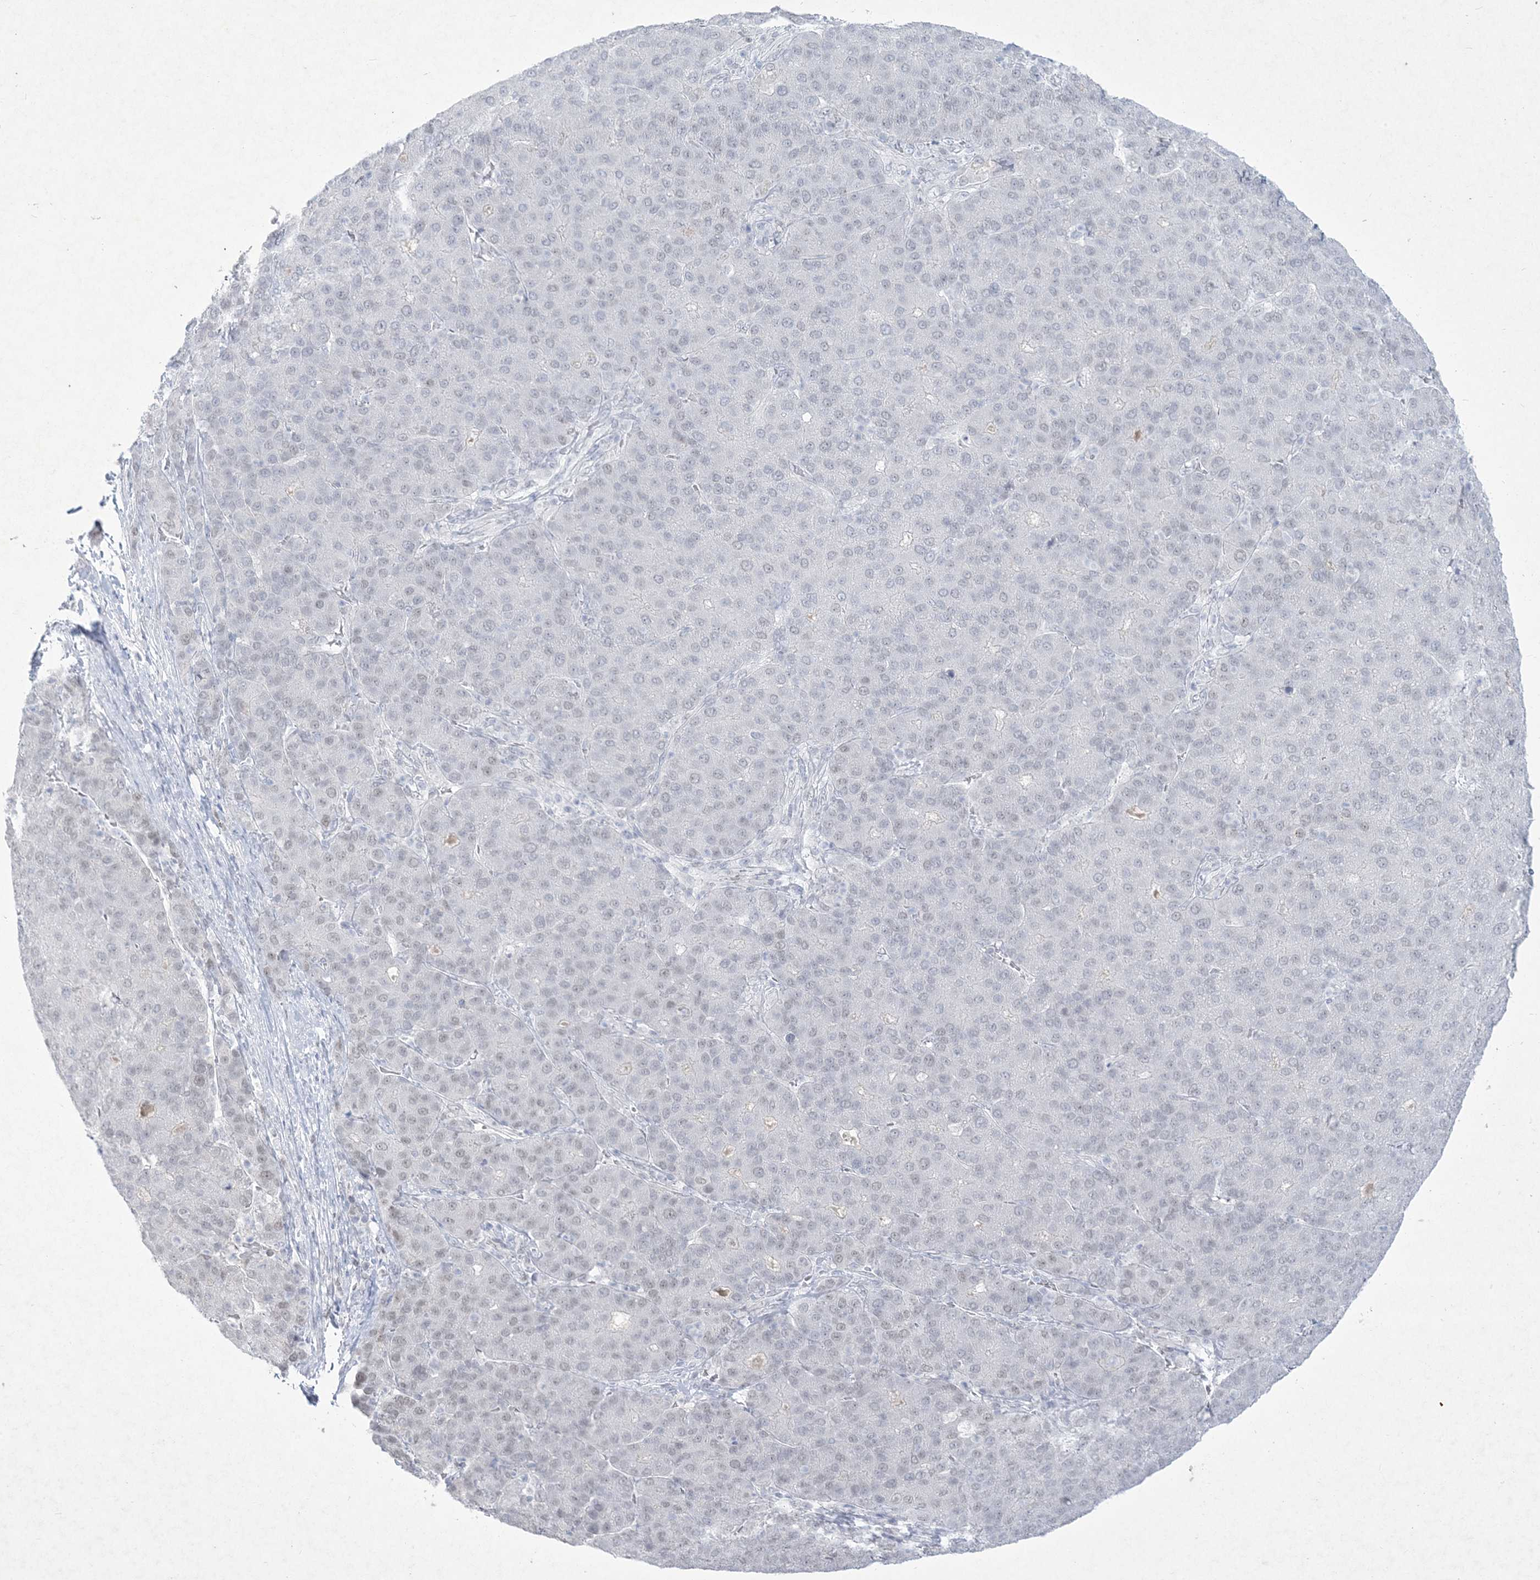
{"staining": {"intensity": "weak", "quantity": "<25%", "location": "nuclear"}, "tissue": "liver cancer", "cell_type": "Tumor cells", "image_type": "cancer", "snomed": [{"axis": "morphology", "description": "Carcinoma, Hepatocellular, NOS"}, {"axis": "topography", "description": "Liver"}], "caption": "The histopathology image exhibits no staining of tumor cells in liver hepatocellular carcinoma.", "gene": "HOMEZ", "patient": {"sex": "male", "age": 65}}